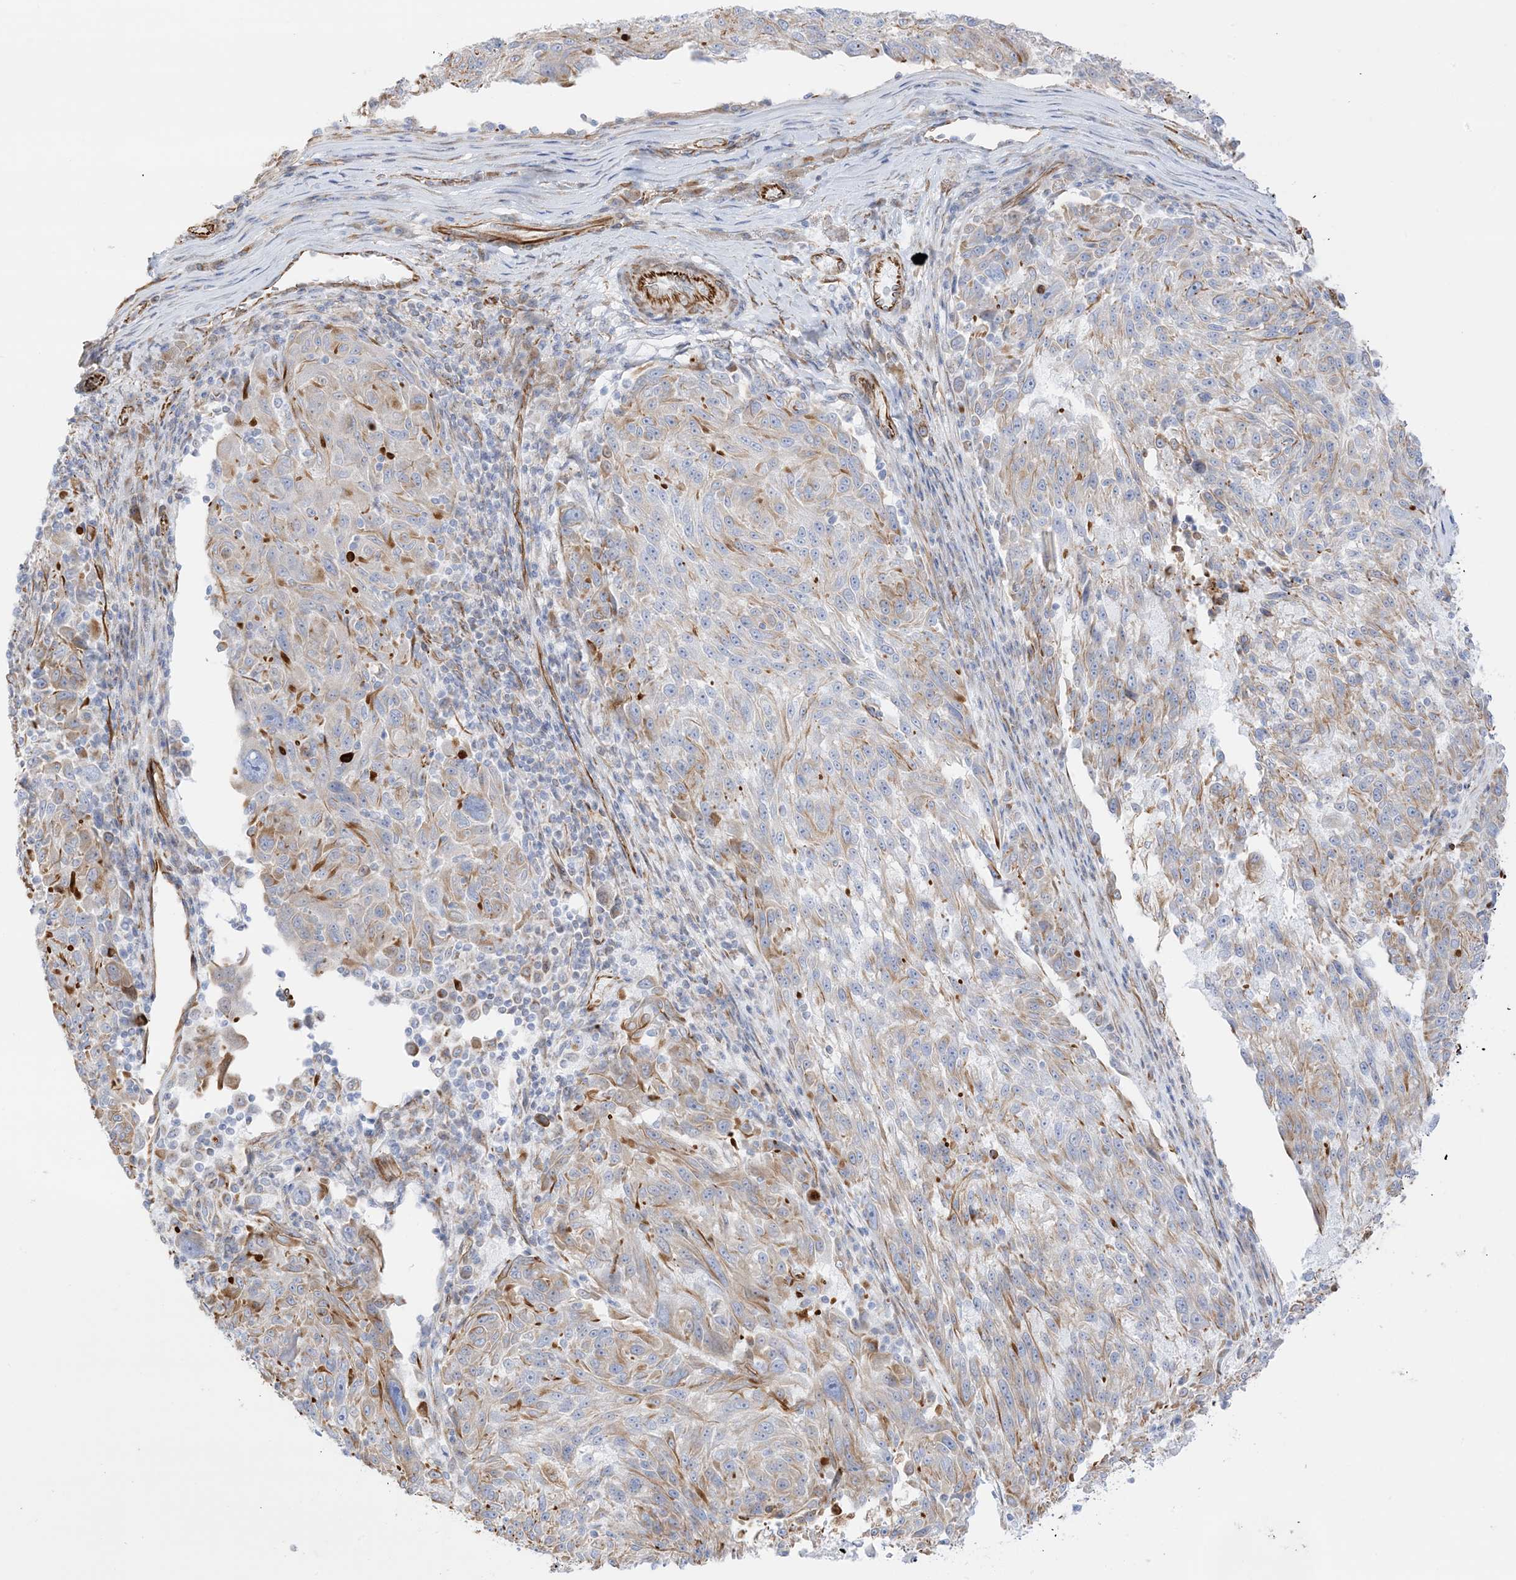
{"staining": {"intensity": "weak", "quantity": "25%-75%", "location": "cytoplasmic/membranous"}, "tissue": "melanoma", "cell_type": "Tumor cells", "image_type": "cancer", "snomed": [{"axis": "morphology", "description": "Malignant melanoma, NOS"}, {"axis": "topography", "description": "Skin"}], "caption": "Brown immunohistochemical staining in human melanoma shows weak cytoplasmic/membranous expression in about 25%-75% of tumor cells.", "gene": "PID1", "patient": {"sex": "male", "age": 53}}